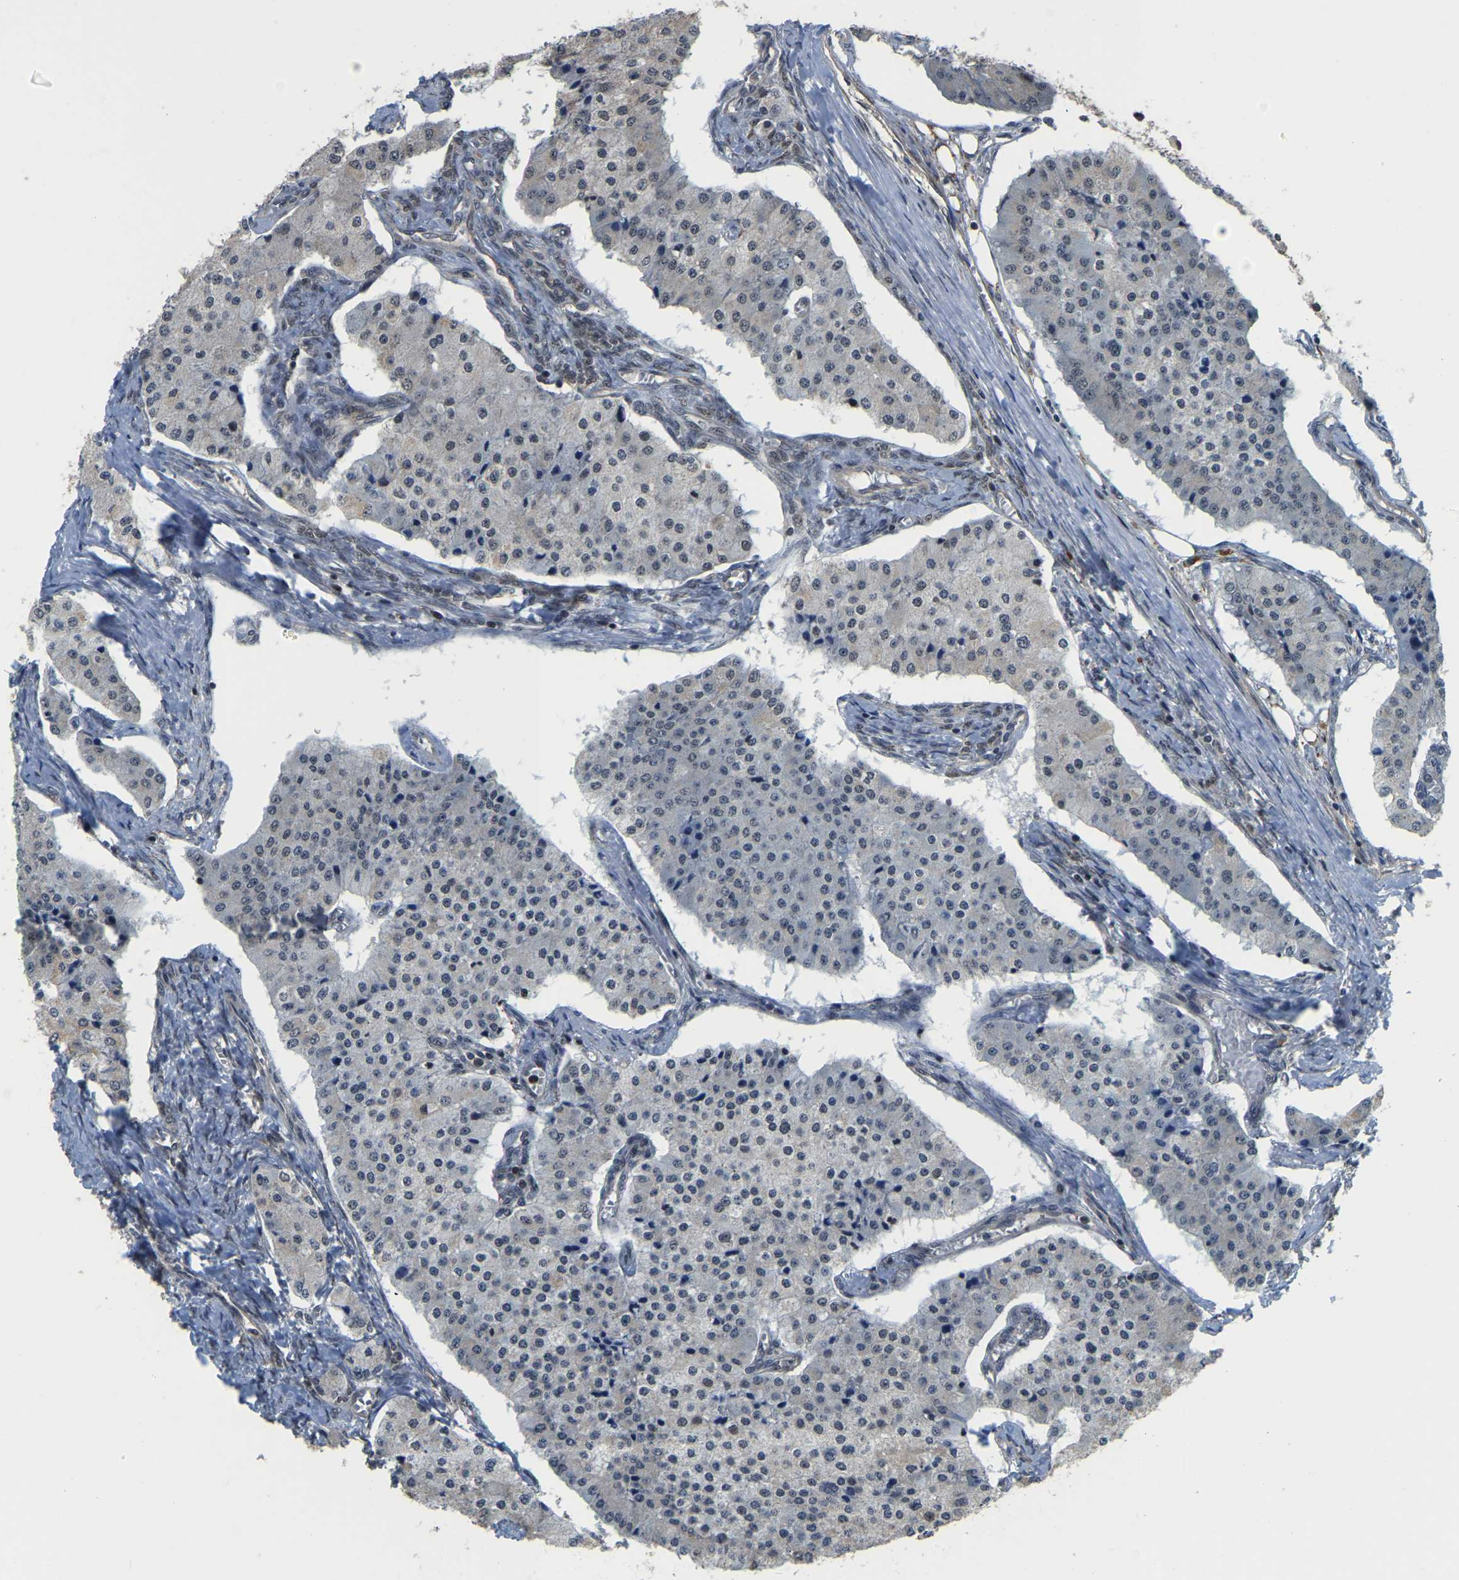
{"staining": {"intensity": "negative", "quantity": "none", "location": "none"}, "tissue": "carcinoid", "cell_type": "Tumor cells", "image_type": "cancer", "snomed": [{"axis": "morphology", "description": "Carcinoid, malignant, NOS"}, {"axis": "topography", "description": "Colon"}], "caption": "The histopathology image shows no staining of tumor cells in malignant carcinoid.", "gene": "CIAO1", "patient": {"sex": "female", "age": 52}}